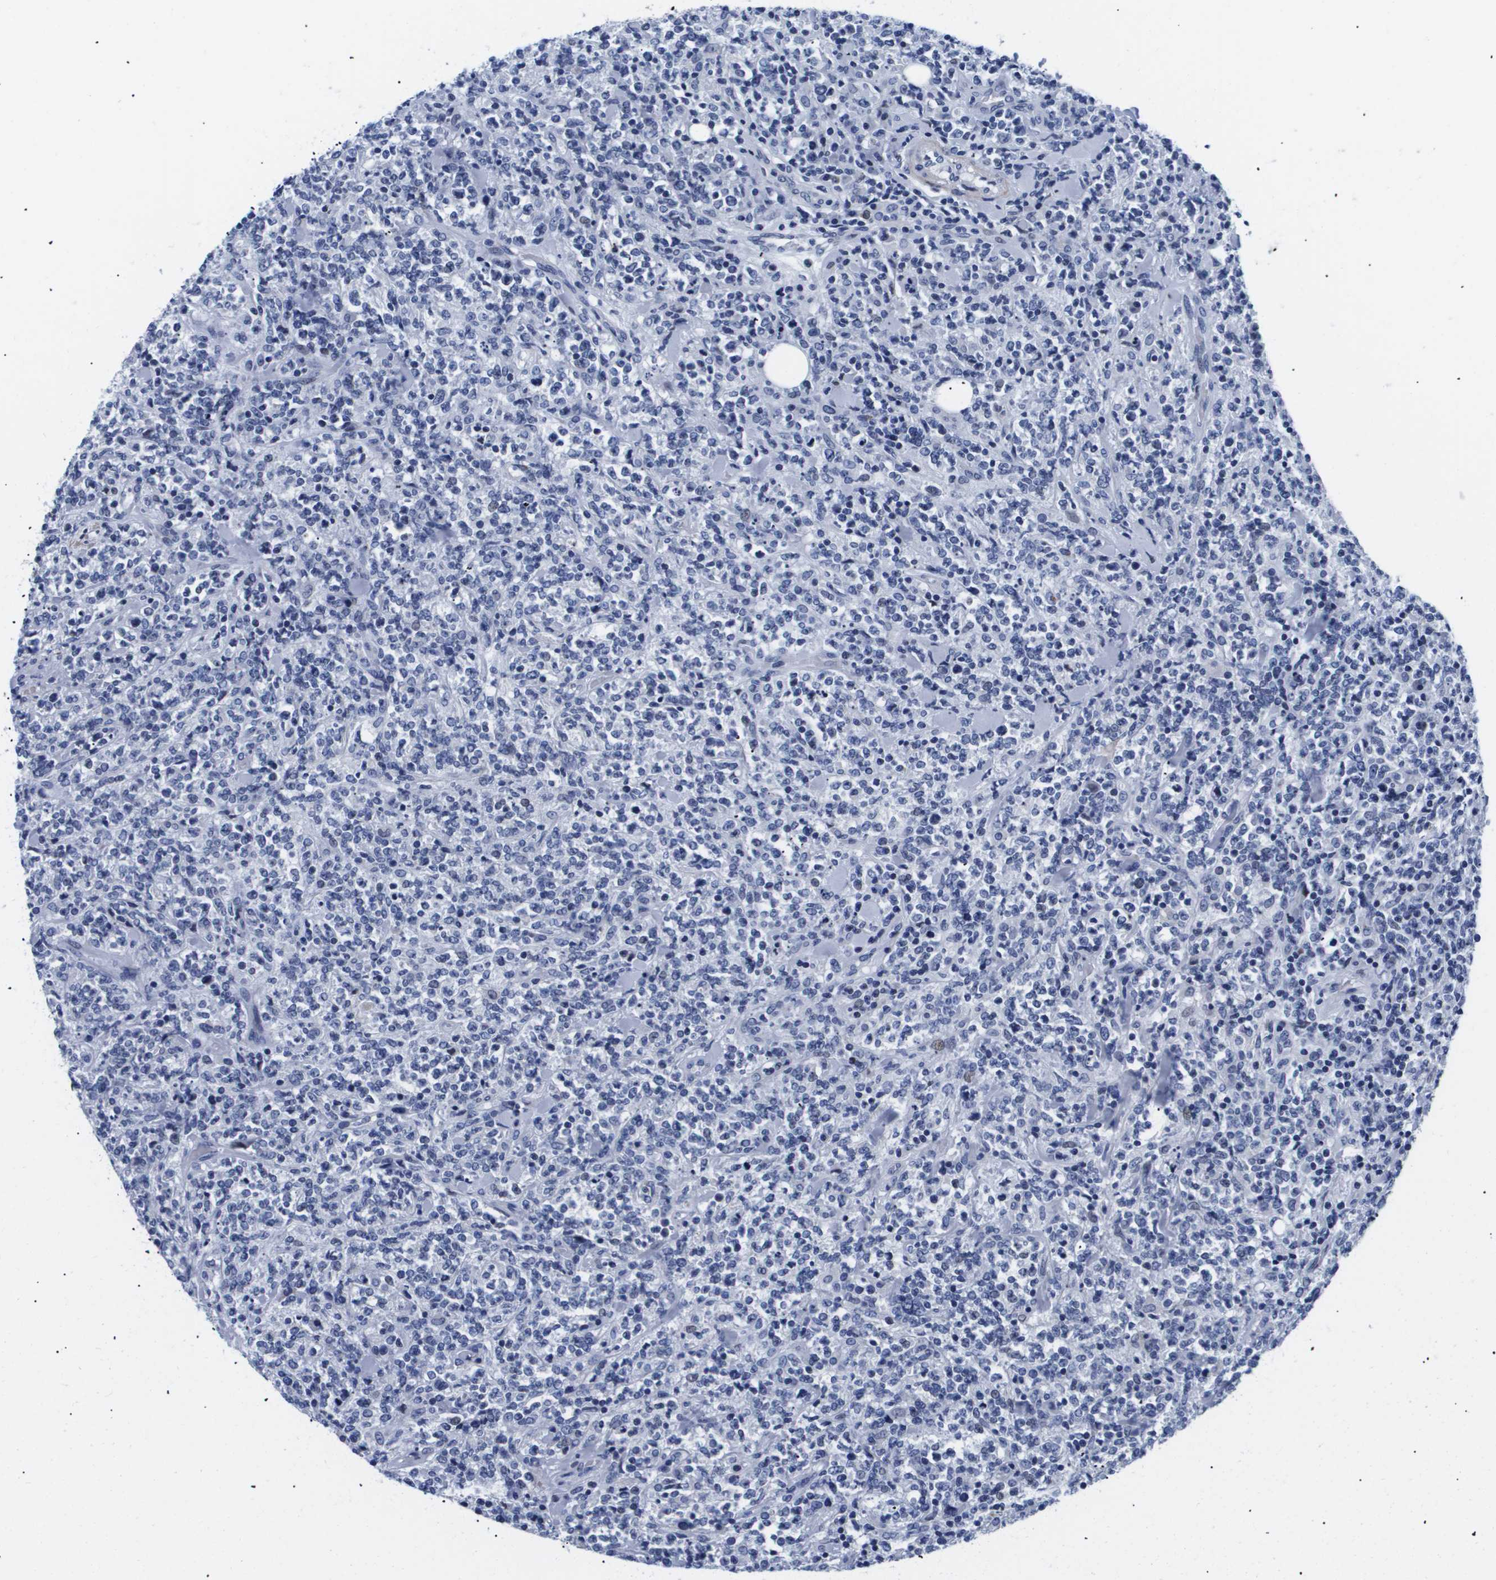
{"staining": {"intensity": "negative", "quantity": "none", "location": "none"}, "tissue": "lymphoma", "cell_type": "Tumor cells", "image_type": "cancer", "snomed": [{"axis": "morphology", "description": "Malignant lymphoma, non-Hodgkin's type, High grade"}, {"axis": "topography", "description": "Soft tissue"}], "caption": "This is an immunohistochemistry (IHC) image of lymphoma. There is no positivity in tumor cells.", "gene": "SHD", "patient": {"sex": "male", "age": 18}}